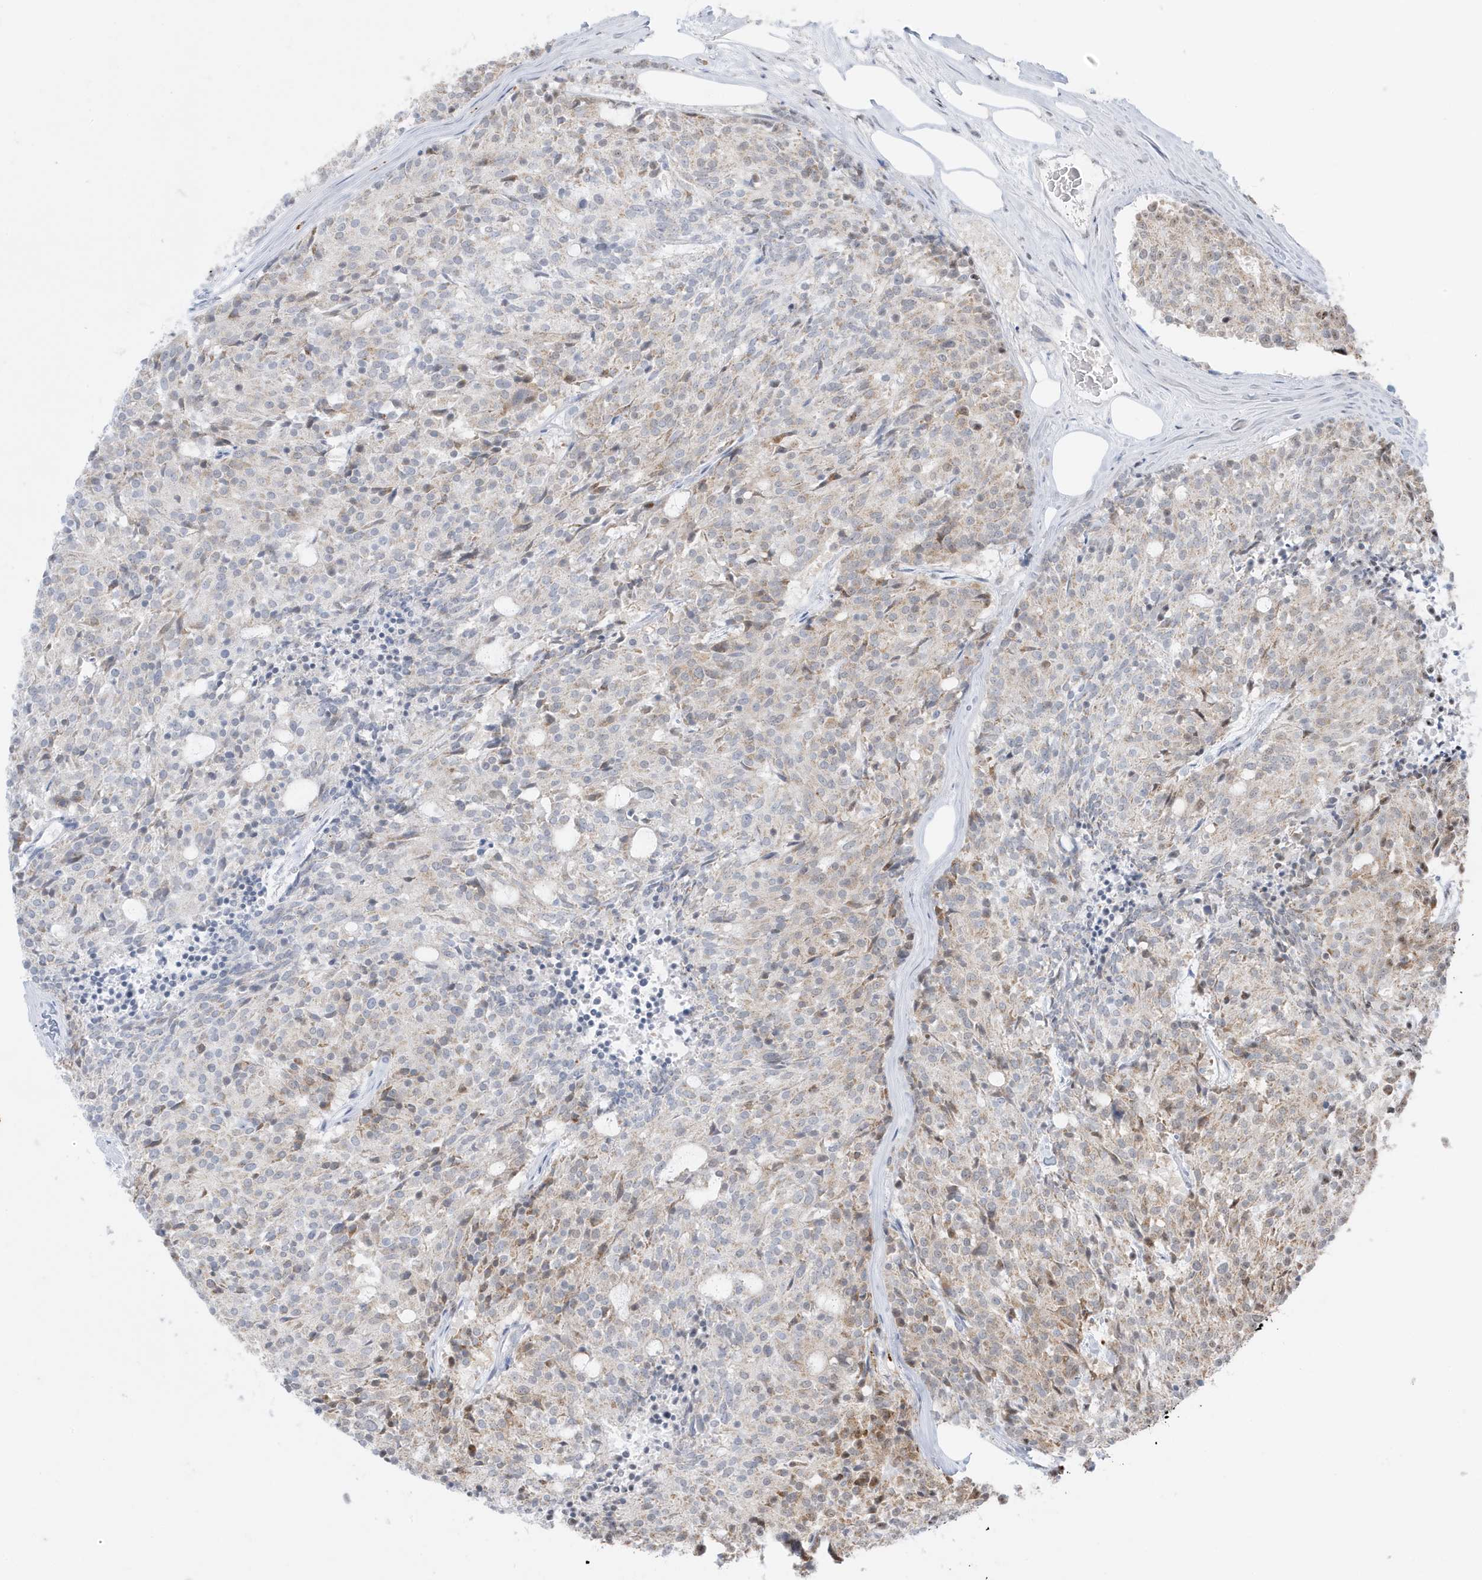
{"staining": {"intensity": "negative", "quantity": "none", "location": "none"}, "tissue": "carcinoid", "cell_type": "Tumor cells", "image_type": "cancer", "snomed": [{"axis": "morphology", "description": "Carcinoid, malignant, NOS"}, {"axis": "topography", "description": "Pancreas"}], "caption": "A histopathology image of malignant carcinoid stained for a protein shows no brown staining in tumor cells. (DAB IHC, high magnification).", "gene": "FNDC1", "patient": {"sex": "female", "age": 54}}